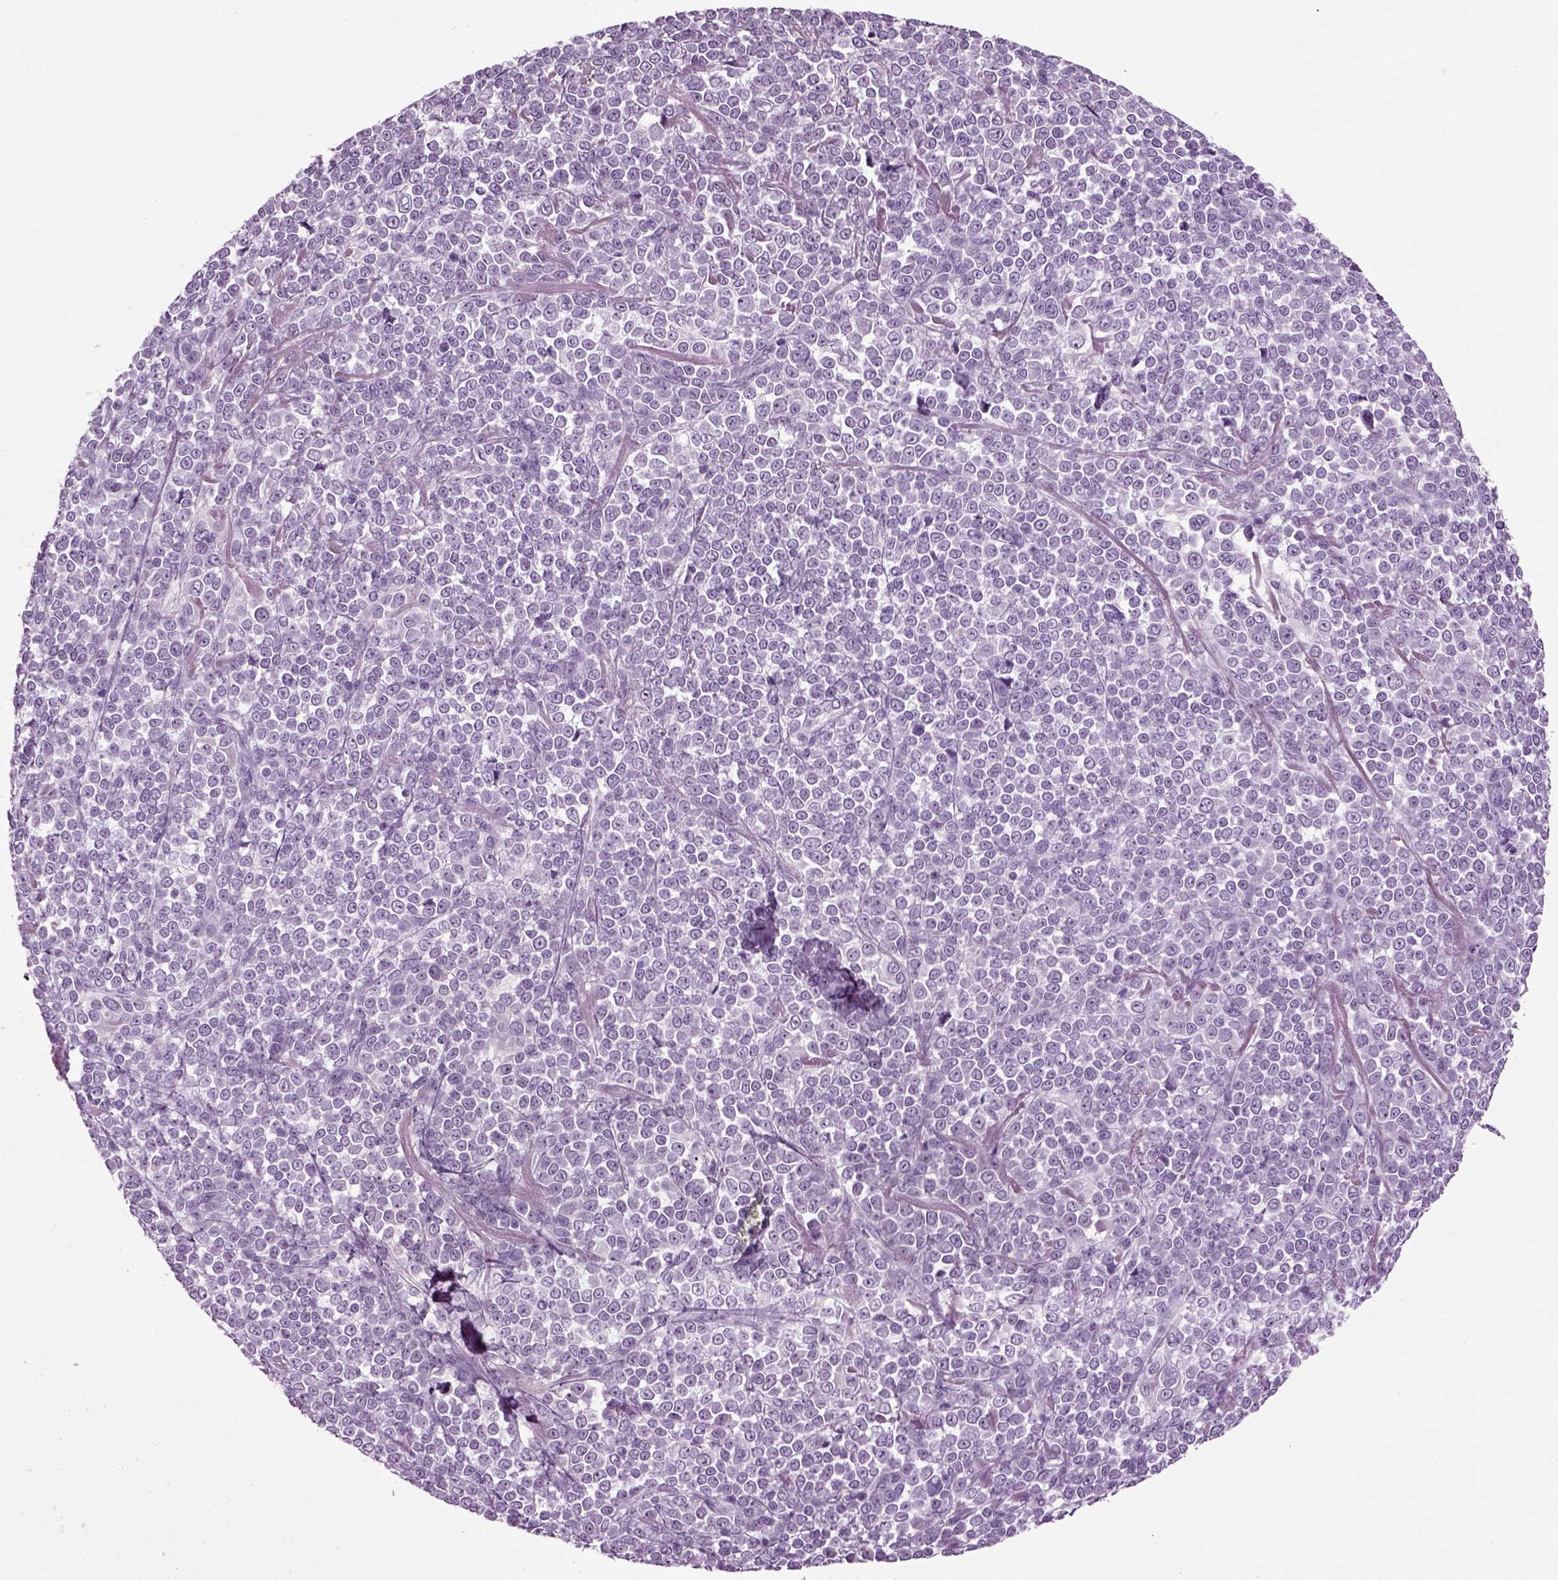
{"staining": {"intensity": "negative", "quantity": "none", "location": "none"}, "tissue": "melanoma", "cell_type": "Tumor cells", "image_type": "cancer", "snomed": [{"axis": "morphology", "description": "Malignant melanoma, NOS"}, {"axis": "topography", "description": "Skin"}], "caption": "Malignant melanoma was stained to show a protein in brown. There is no significant positivity in tumor cells. (DAB (3,3'-diaminobenzidine) IHC with hematoxylin counter stain).", "gene": "PRLH", "patient": {"sex": "female", "age": 95}}